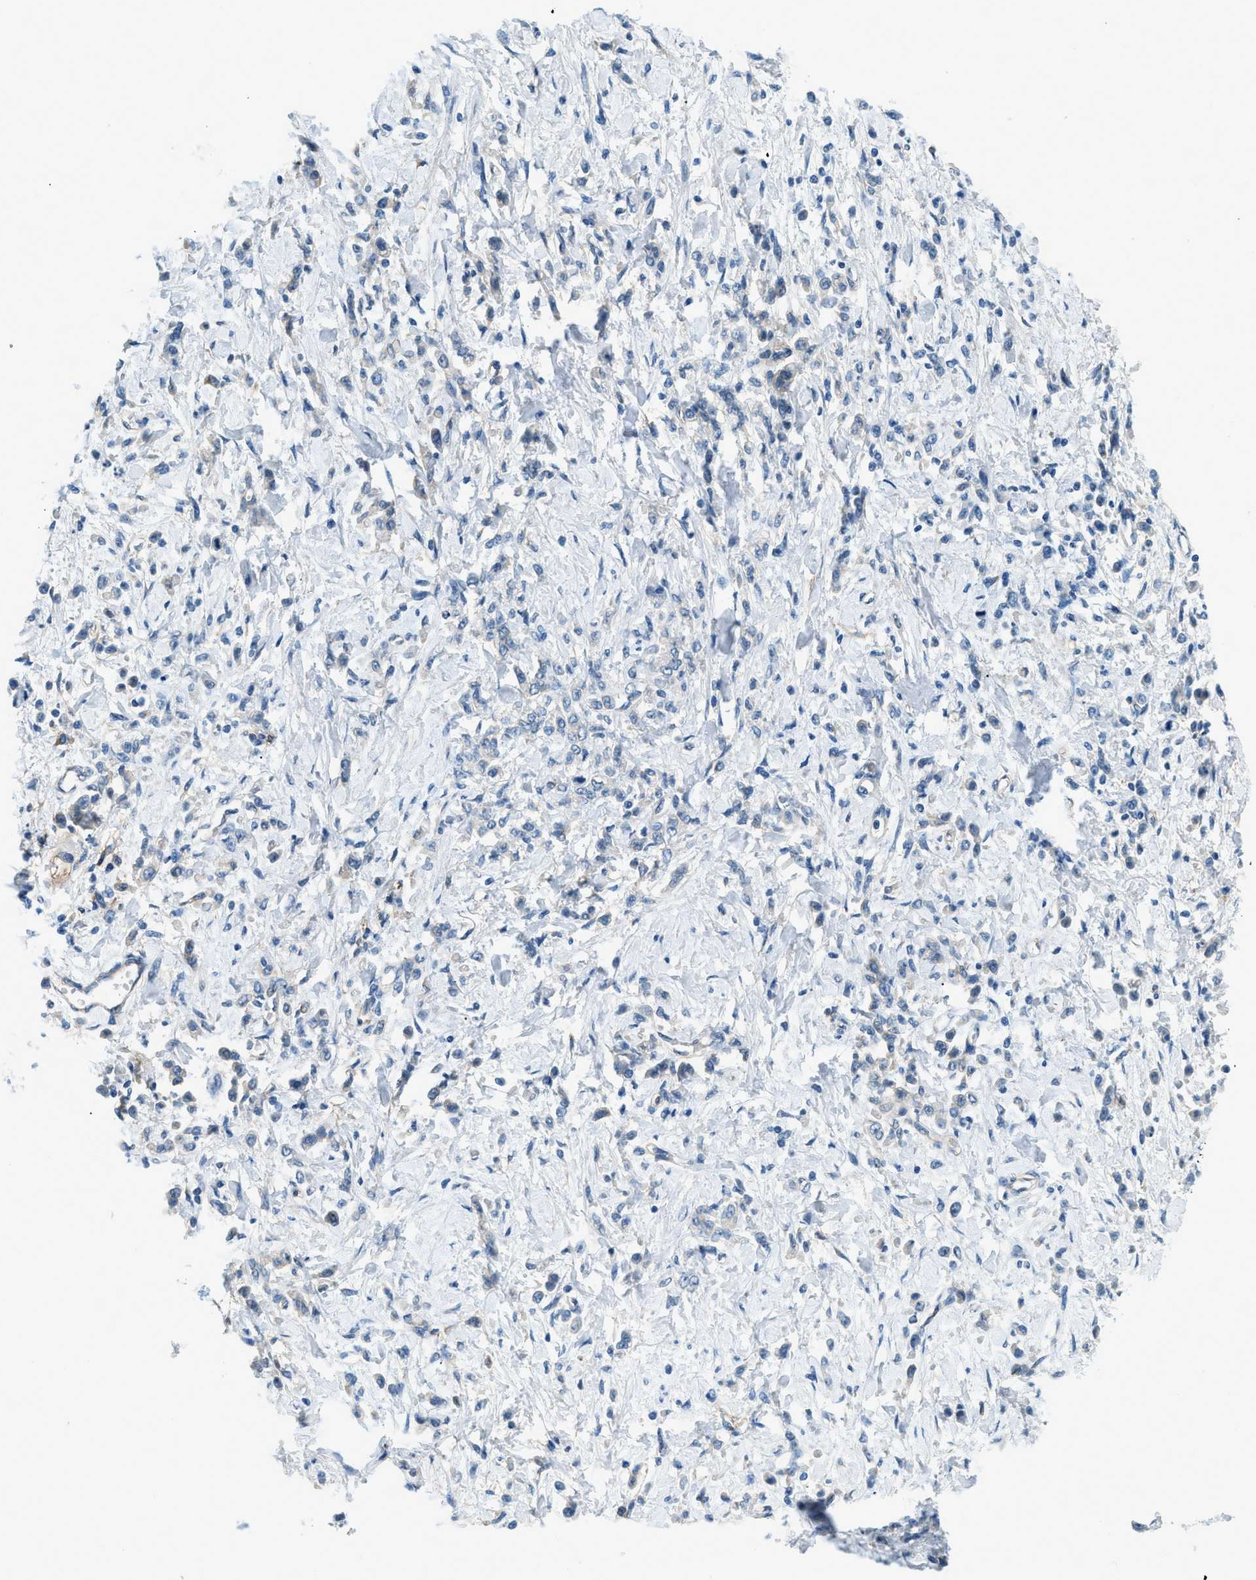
{"staining": {"intensity": "negative", "quantity": "none", "location": "none"}, "tissue": "stomach cancer", "cell_type": "Tumor cells", "image_type": "cancer", "snomed": [{"axis": "morphology", "description": "Normal tissue, NOS"}, {"axis": "morphology", "description": "Adenocarcinoma, NOS"}, {"axis": "topography", "description": "Stomach"}], "caption": "This is an immunohistochemistry (IHC) photomicrograph of human adenocarcinoma (stomach). There is no positivity in tumor cells.", "gene": "ZNF367", "patient": {"sex": "male", "age": 82}}